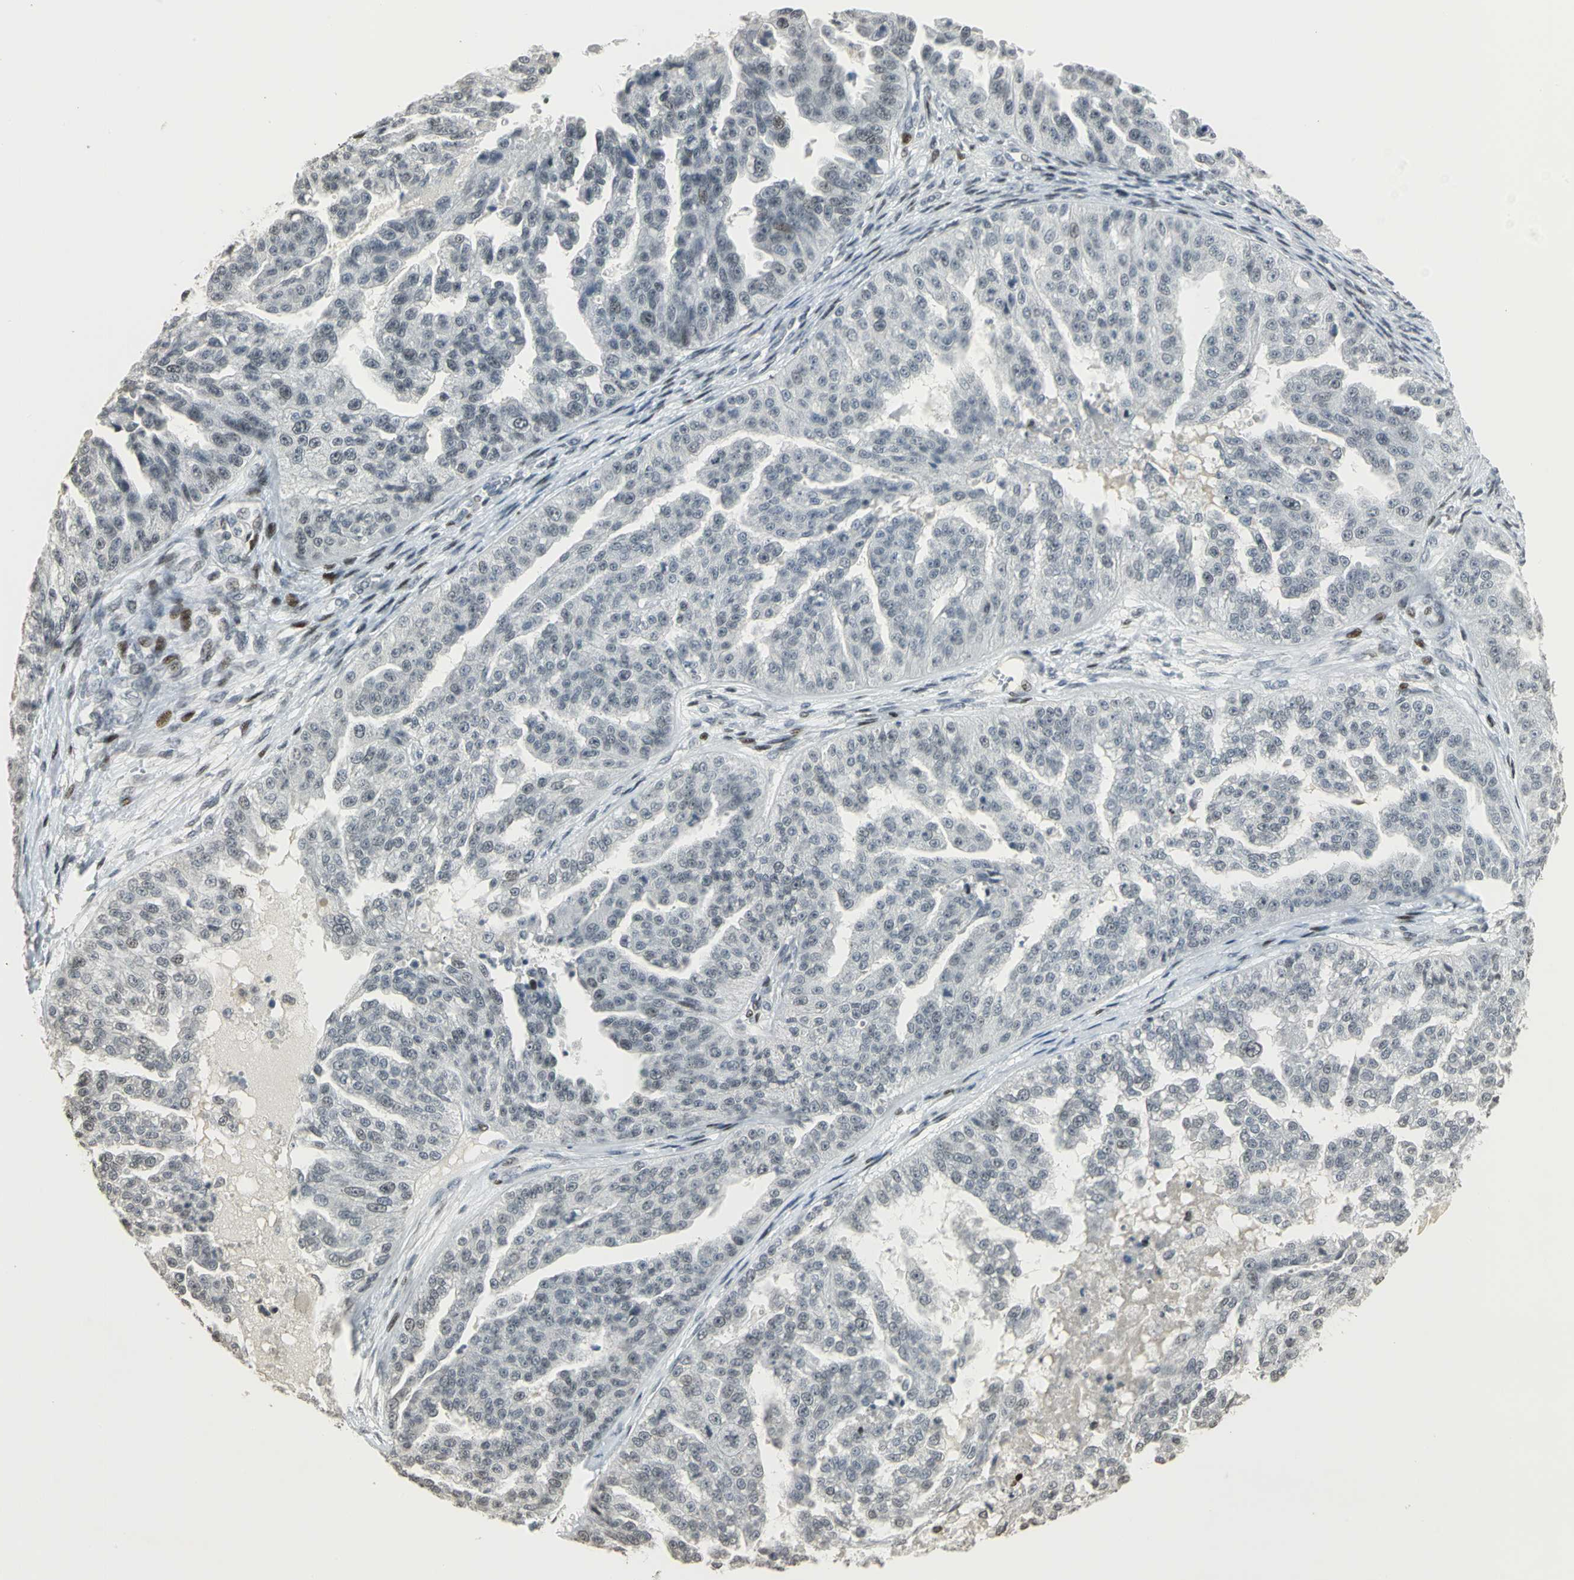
{"staining": {"intensity": "negative", "quantity": "none", "location": "none"}, "tissue": "ovarian cancer", "cell_type": "Tumor cells", "image_type": "cancer", "snomed": [{"axis": "morphology", "description": "Cystadenocarcinoma, serous, NOS"}, {"axis": "topography", "description": "Ovary"}], "caption": "This is an immunohistochemistry (IHC) image of human ovarian cancer (serous cystadenocarcinoma). There is no positivity in tumor cells.", "gene": "KDM1A", "patient": {"sex": "female", "age": 58}}